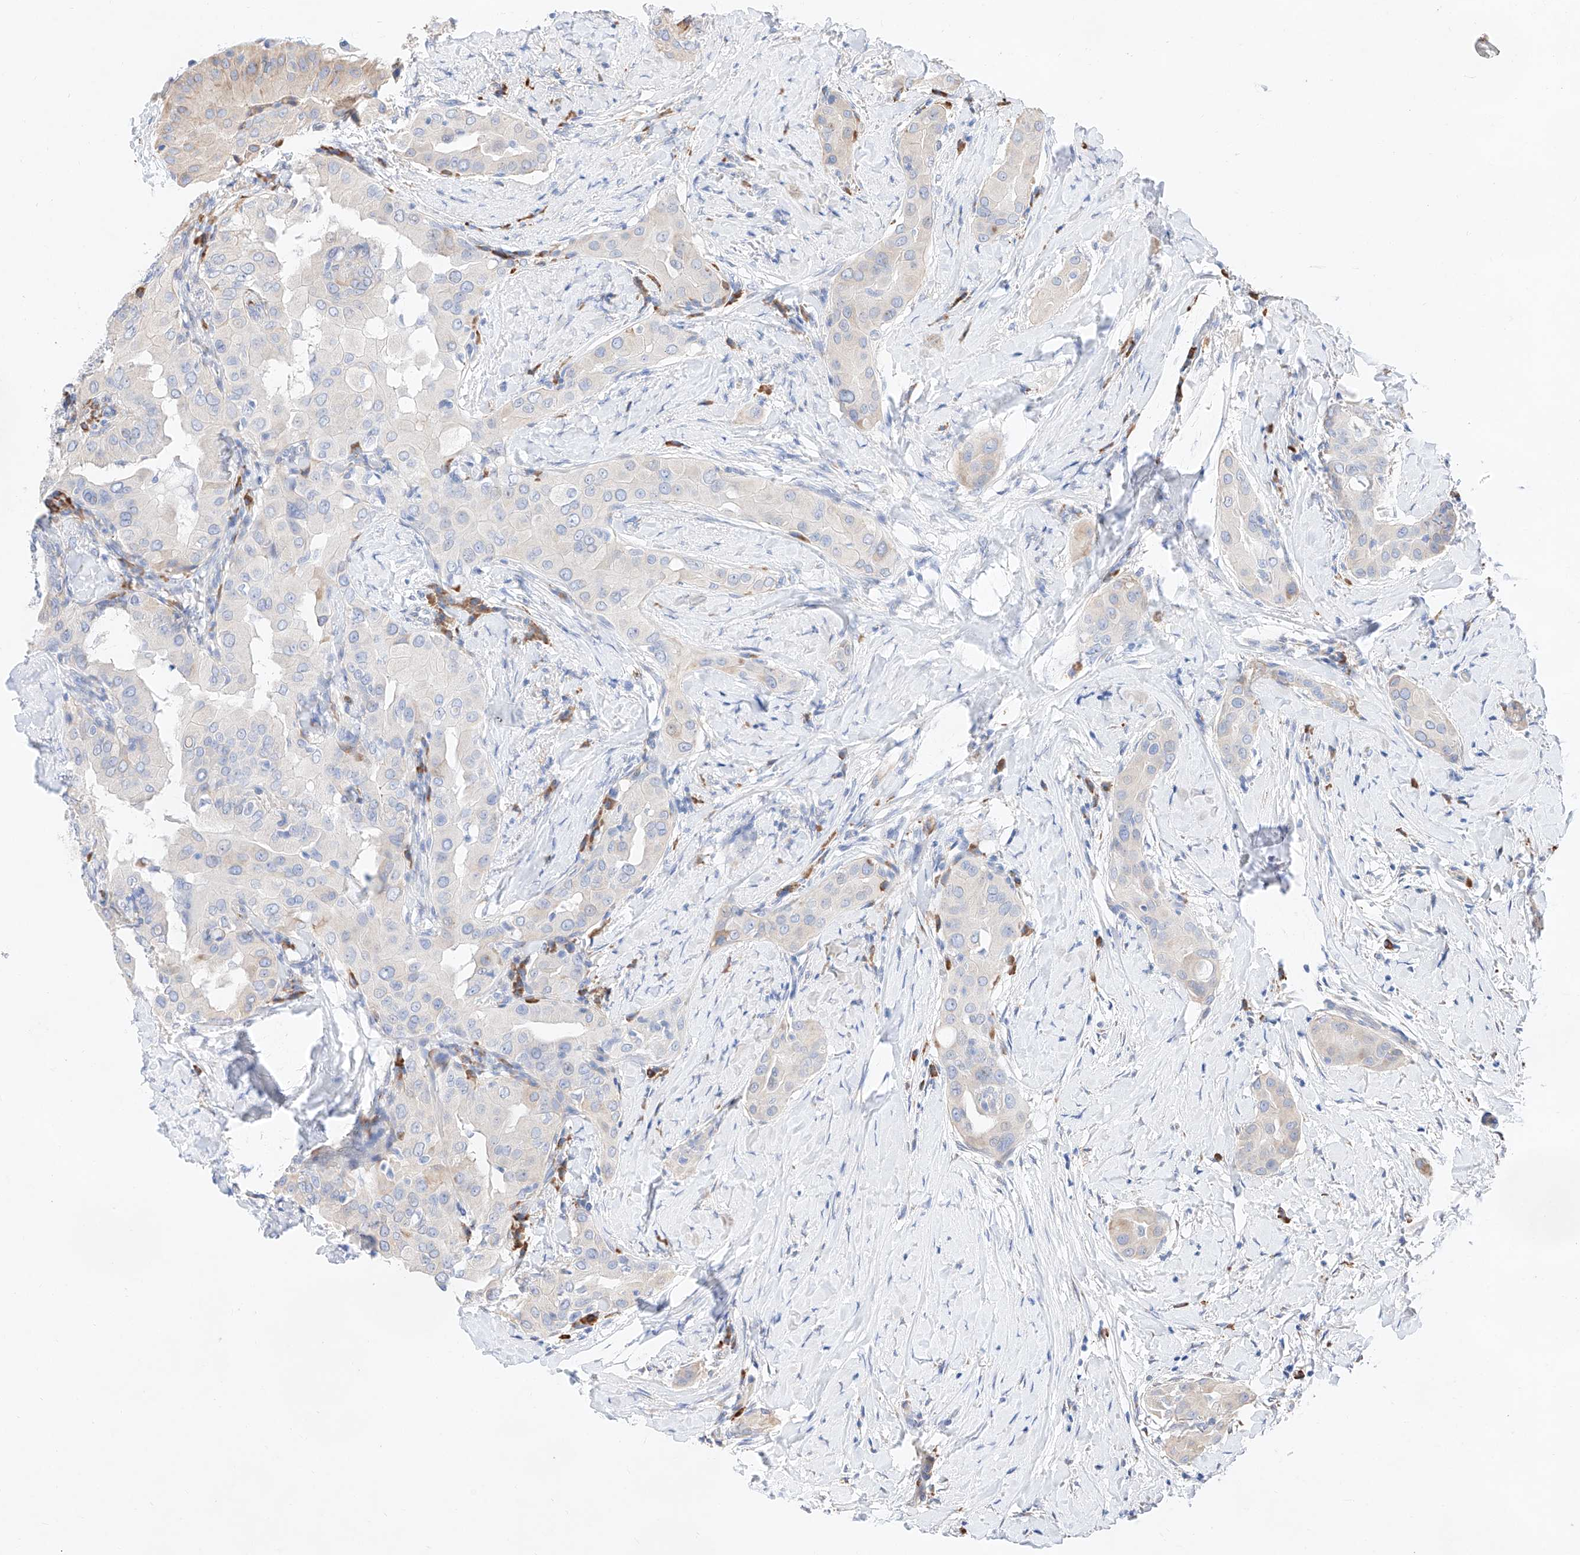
{"staining": {"intensity": "weak", "quantity": "<25%", "location": "cytoplasmic/membranous"}, "tissue": "thyroid cancer", "cell_type": "Tumor cells", "image_type": "cancer", "snomed": [{"axis": "morphology", "description": "Papillary adenocarcinoma, NOS"}, {"axis": "topography", "description": "Thyroid gland"}], "caption": "This is an immunohistochemistry image of human thyroid cancer (papillary adenocarcinoma). There is no positivity in tumor cells.", "gene": "ATP9B", "patient": {"sex": "male", "age": 33}}